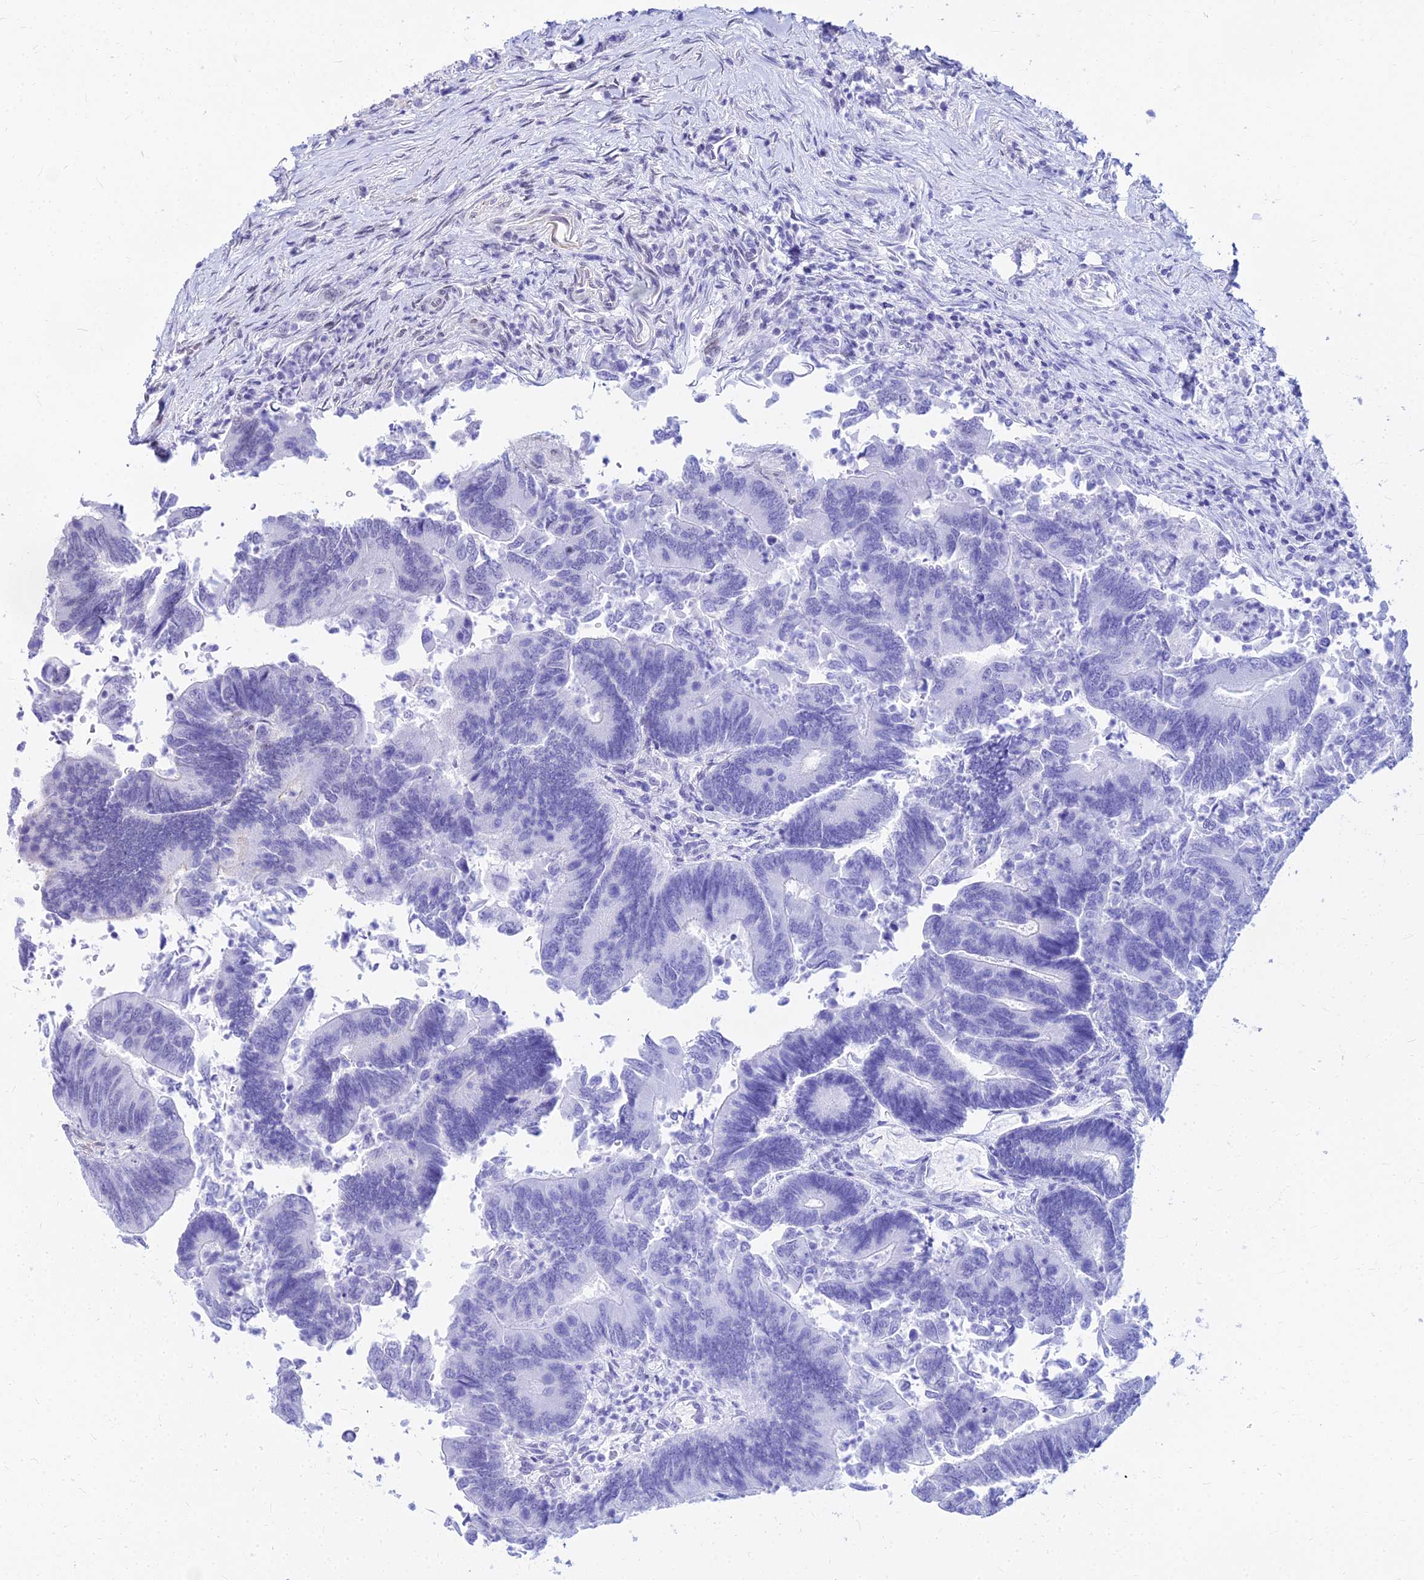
{"staining": {"intensity": "negative", "quantity": "none", "location": "none"}, "tissue": "colorectal cancer", "cell_type": "Tumor cells", "image_type": "cancer", "snomed": [{"axis": "morphology", "description": "Adenocarcinoma, NOS"}, {"axis": "topography", "description": "Colon"}], "caption": "A histopathology image of adenocarcinoma (colorectal) stained for a protein reveals no brown staining in tumor cells.", "gene": "FDX2", "patient": {"sex": "female", "age": 67}}